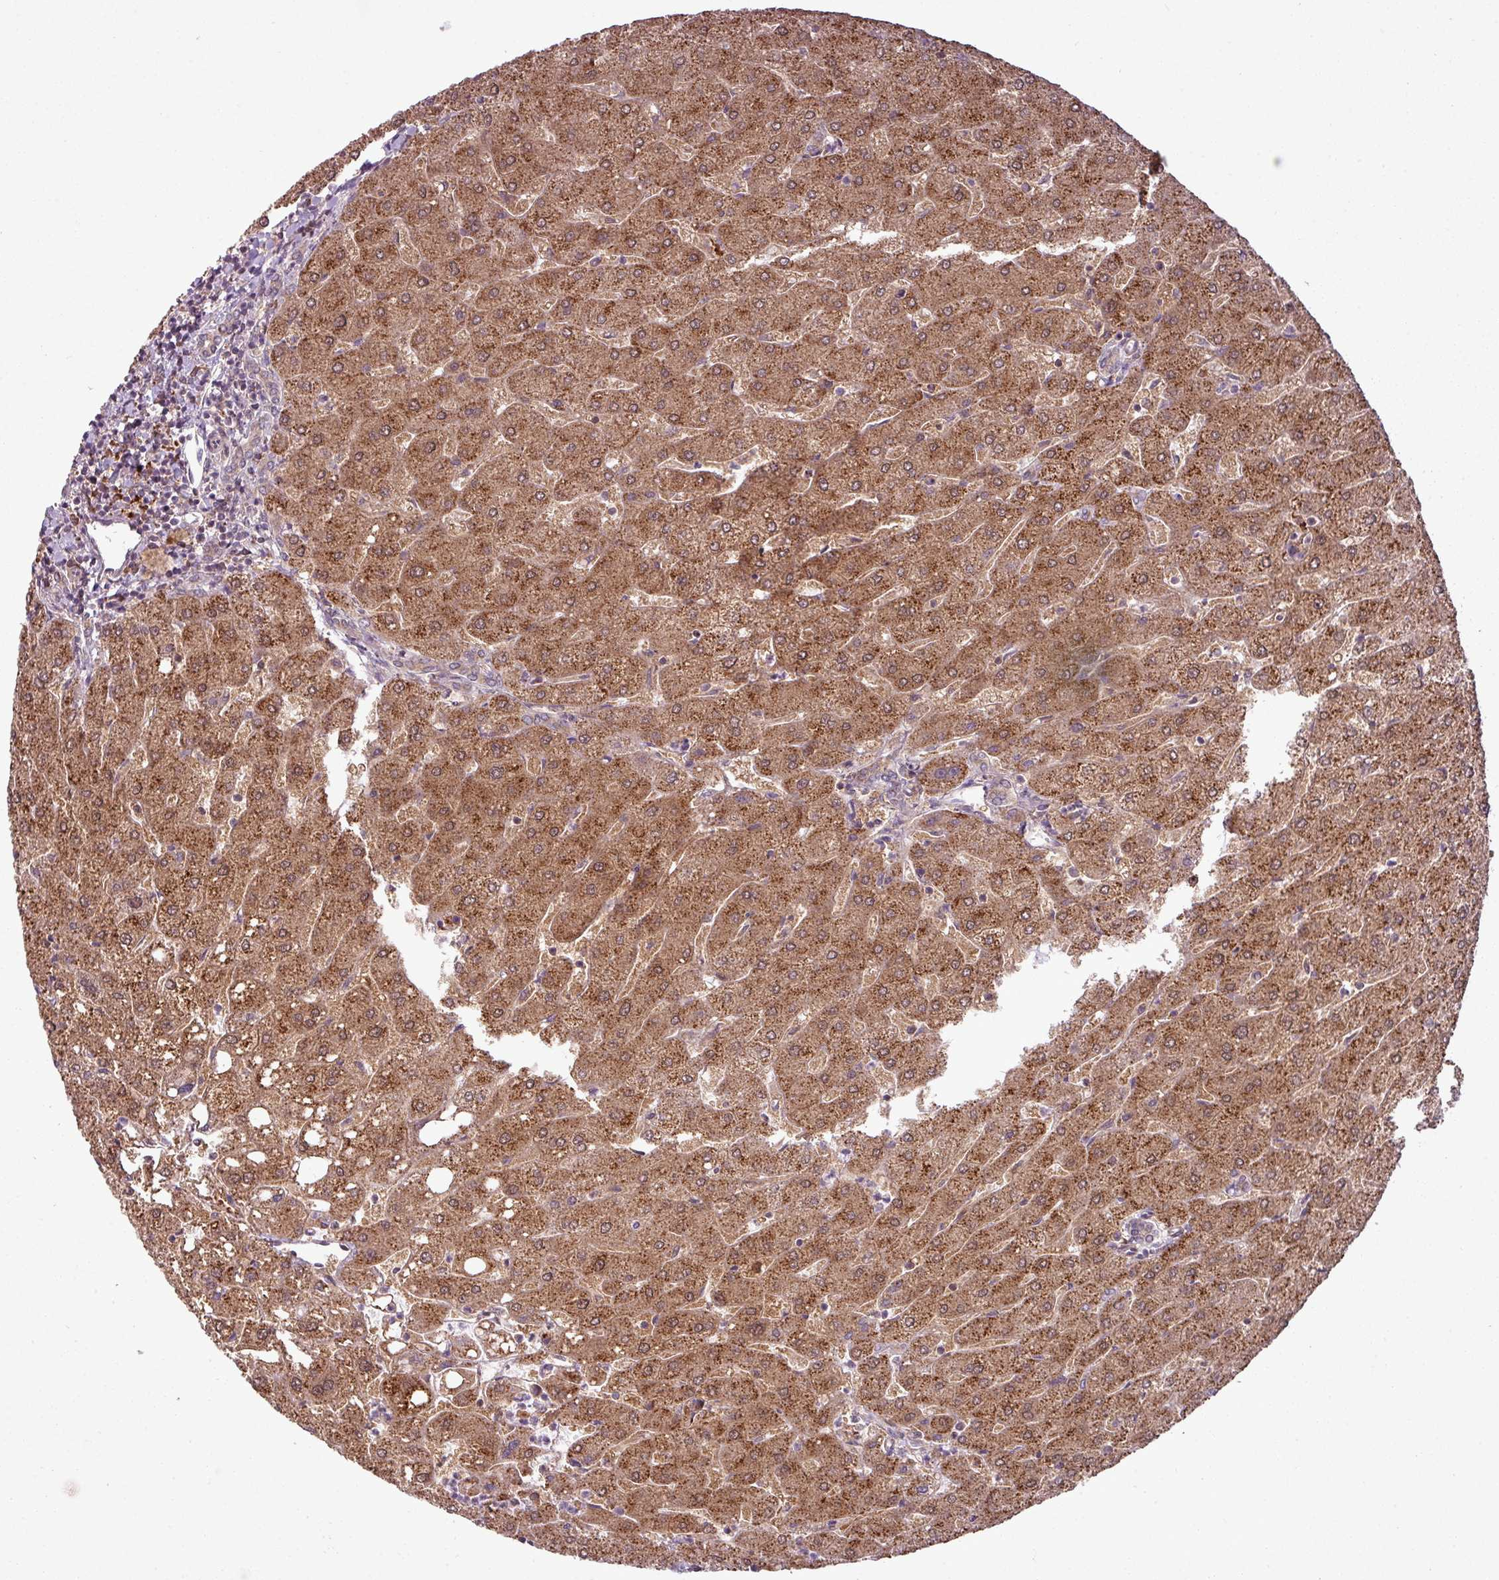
{"staining": {"intensity": "weak", "quantity": ">75%", "location": "cytoplasmic/membranous"}, "tissue": "liver", "cell_type": "Cholangiocytes", "image_type": "normal", "snomed": [{"axis": "morphology", "description": "Normal tissue, NOS"}, {"axis": "topography", "description": "Liver"}], "caption": "Human liver stained for a protein (brown) demonstrates weak cytoplasmic/membranous positive staining in about >75% of cholangiocytes.", "gene": "ZC2HC1C", "patient": {"sex": "male", "age": 67}}